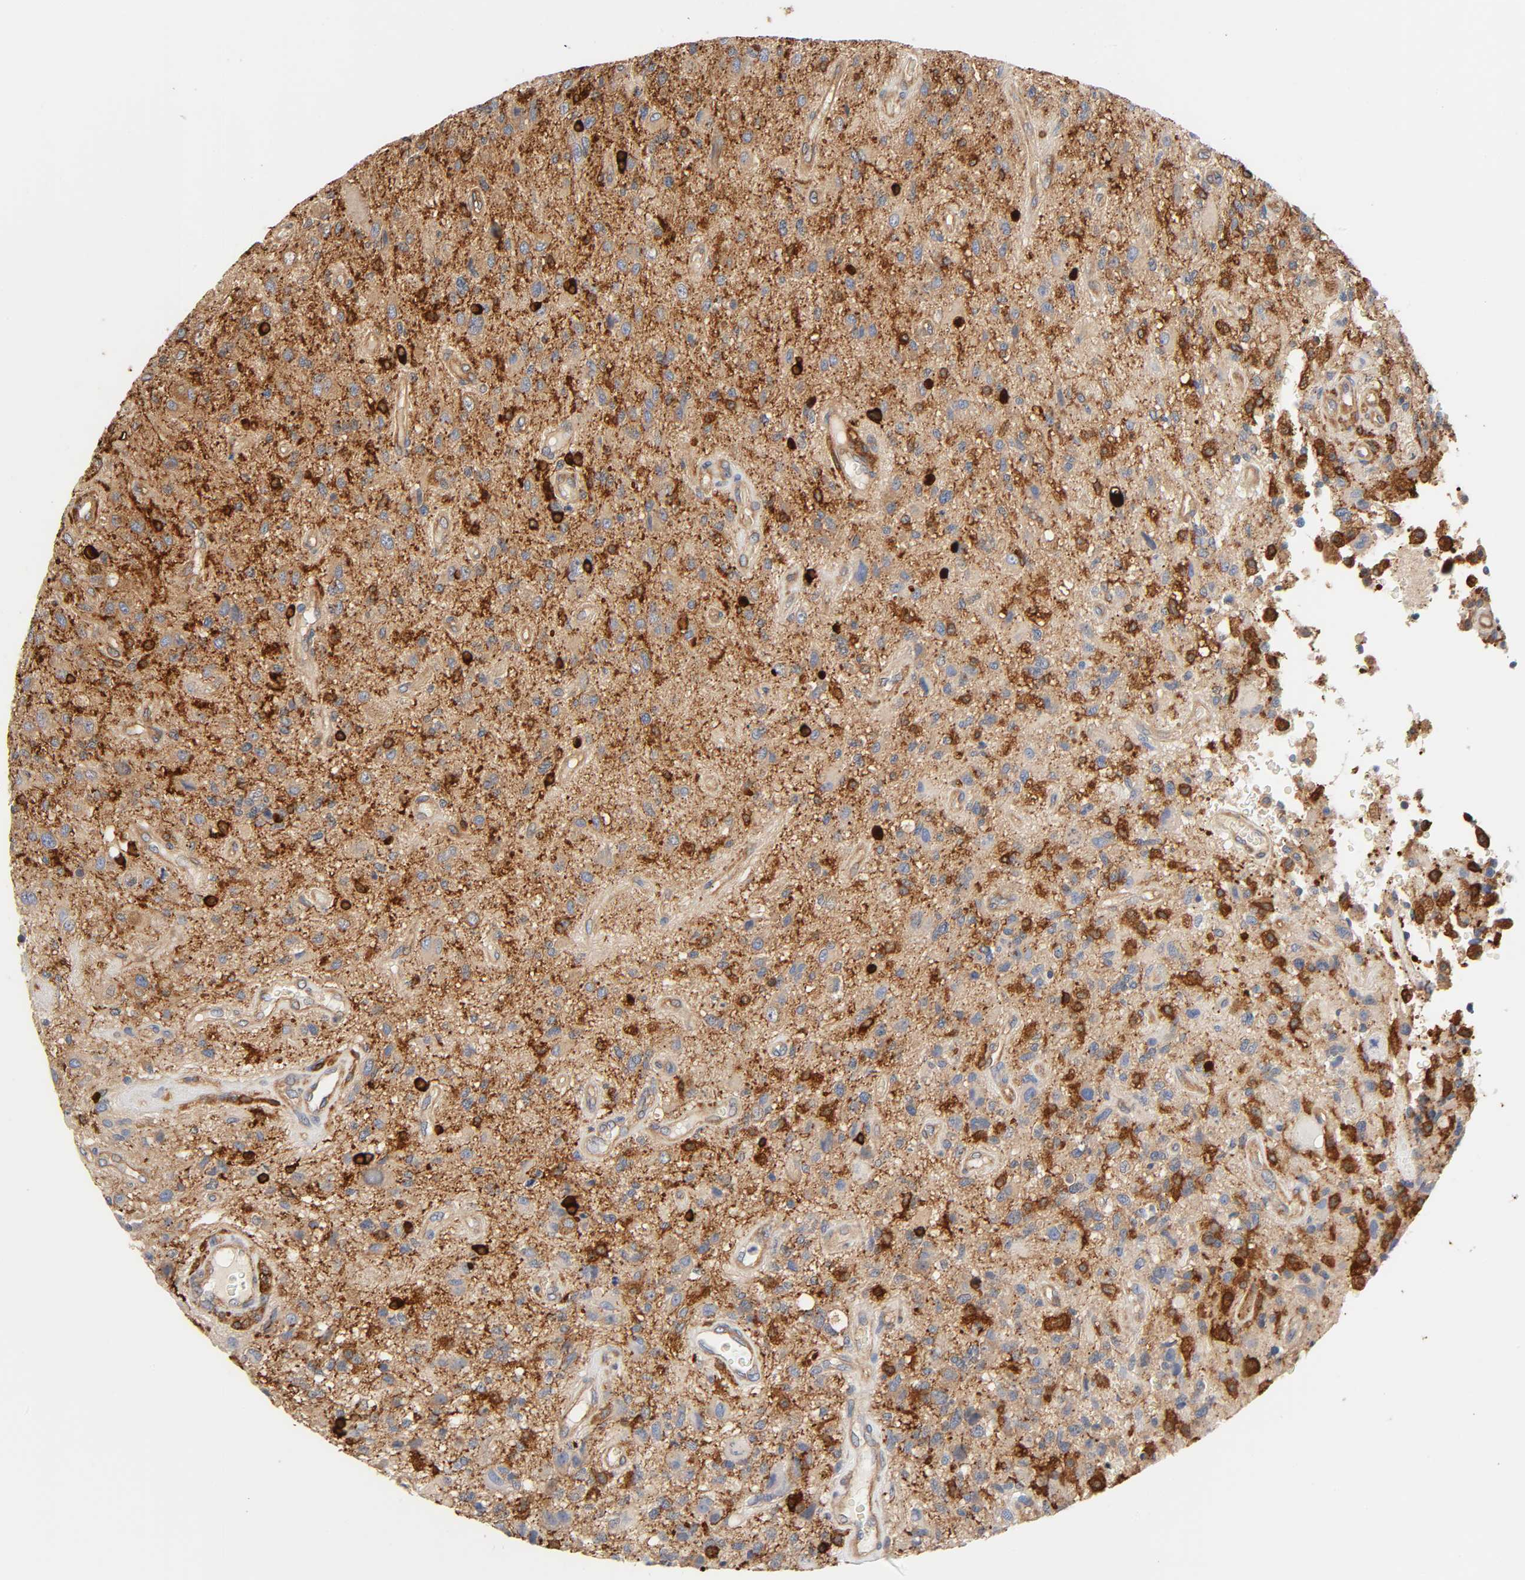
{"staining": {"intensity": "moderate", "quantity": ">75%", "location": "cytoplasmic/membranous"}, "tissue": "glioma", "cell_type": "Tumor cells", "image_type": "cancer", "snomed": [{"axis": "morphology", "description": "Normal tissue, NOS"}, {"axis": "morphology", "description": "Glioma, malignant, High grade"}, {"axis": "topography", "description": "Cerebral cortex"}], "caption": "Protein analysis of malignant glioma (high-grade) tissue exhibits moderate cytoplasmic/membranous expression in about >75% of tumor cells. The staining is performed using DAB brown chromogen to label protein expression. The nuclei are counter-stained blue using hematoxylin.", "gene": "BIN1", "patient": {"sex": "male", "age": 75}}